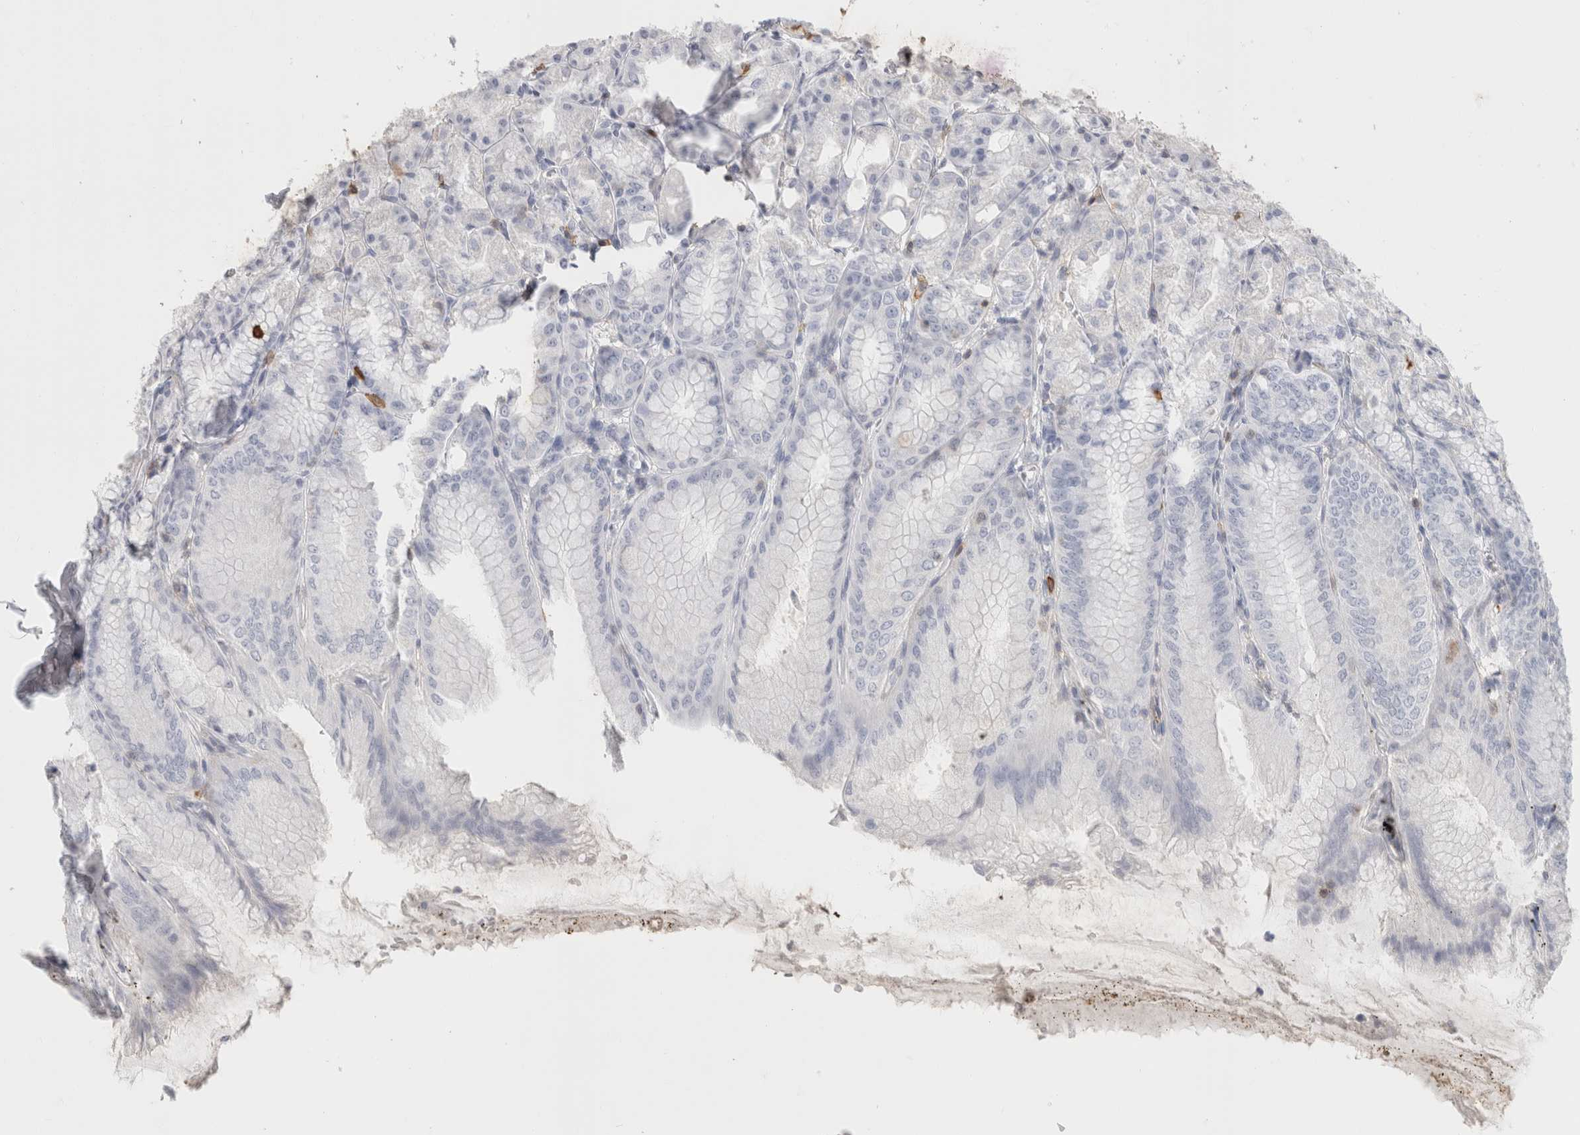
{"staining": {"intensity": "negative", "quantity": "none", "location": "none"}, "tissue": "stomach", "cell_type": "Glandular cells", "image_type": "normal", "snomed": [{"axis": "morphology", "description": "Normal tissue, NOS"}, {"axis": "topography", "description": "Stomach, lower"}], "caption": "Glandular cells show no significant protein expression in unremarkable stomach.", "gene": "P2RY2", "patient": {"sex": "male", "age": 71}}